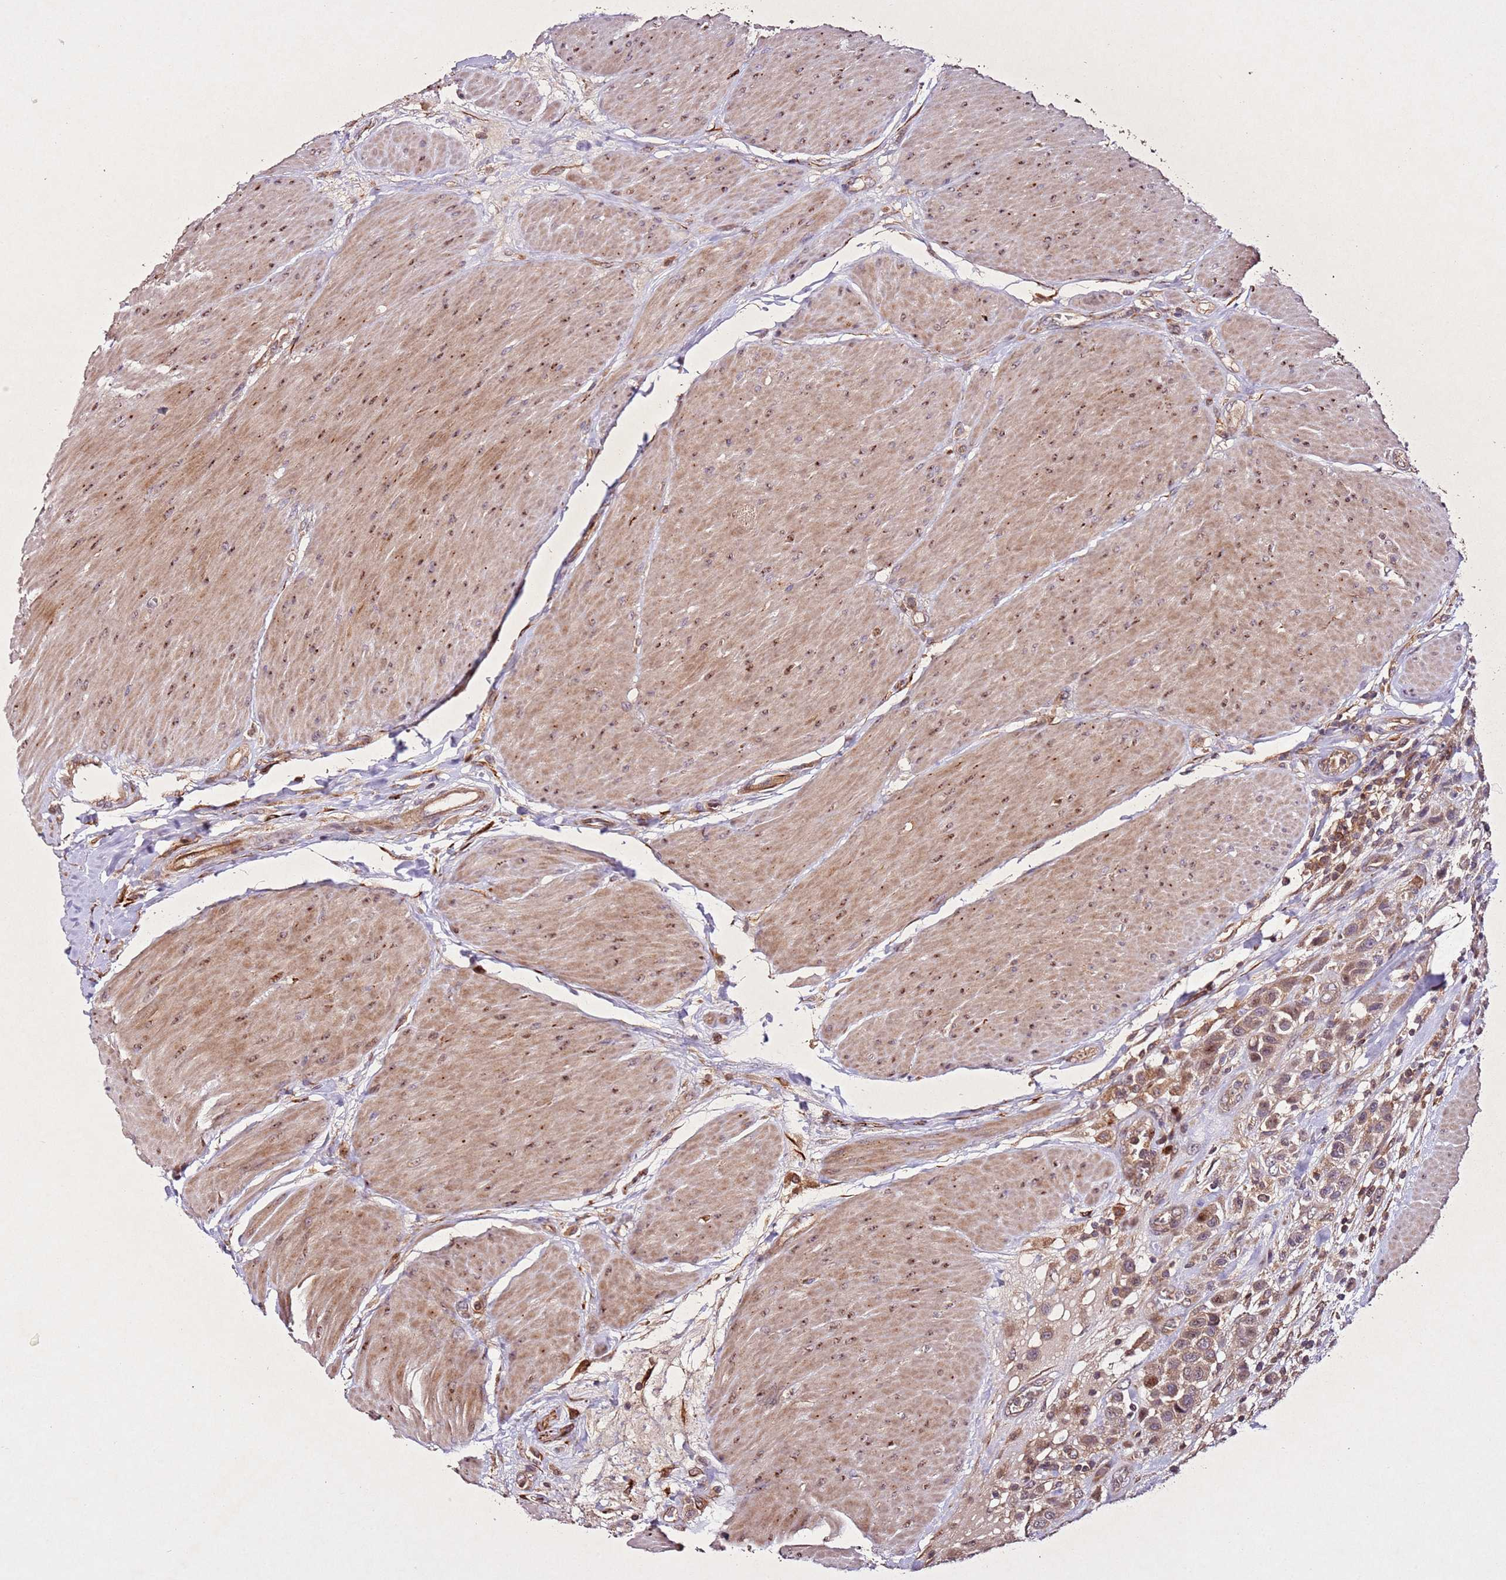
{"staining": {"intensity": "moderate", "quantity": ">75%", "location": "cytoplasmic/membranous"}, "tissue": "urothelial cancer", "cell_type": "Tumor cells", "image_type": "cancer", "snomed": [{"axis": "morphology", "description": "Urothelial carcinoma, High grade"}, {"axis": "topography", "description": "Urinary bladder"}], "caption": "Immunohistochemistry (IHC) photomicrograph of neoplastic tissue: urothelial carcinoma (high-grade) stained using IHC demonstrates medium levels of moderate protein expression localized specifically in the cytoplasmic/membranous of tumor cells, appearing as a cytoplasmic/membranous brown color.", "gene": "PTMA", "patient": {"sex": "male", "age": 50}}